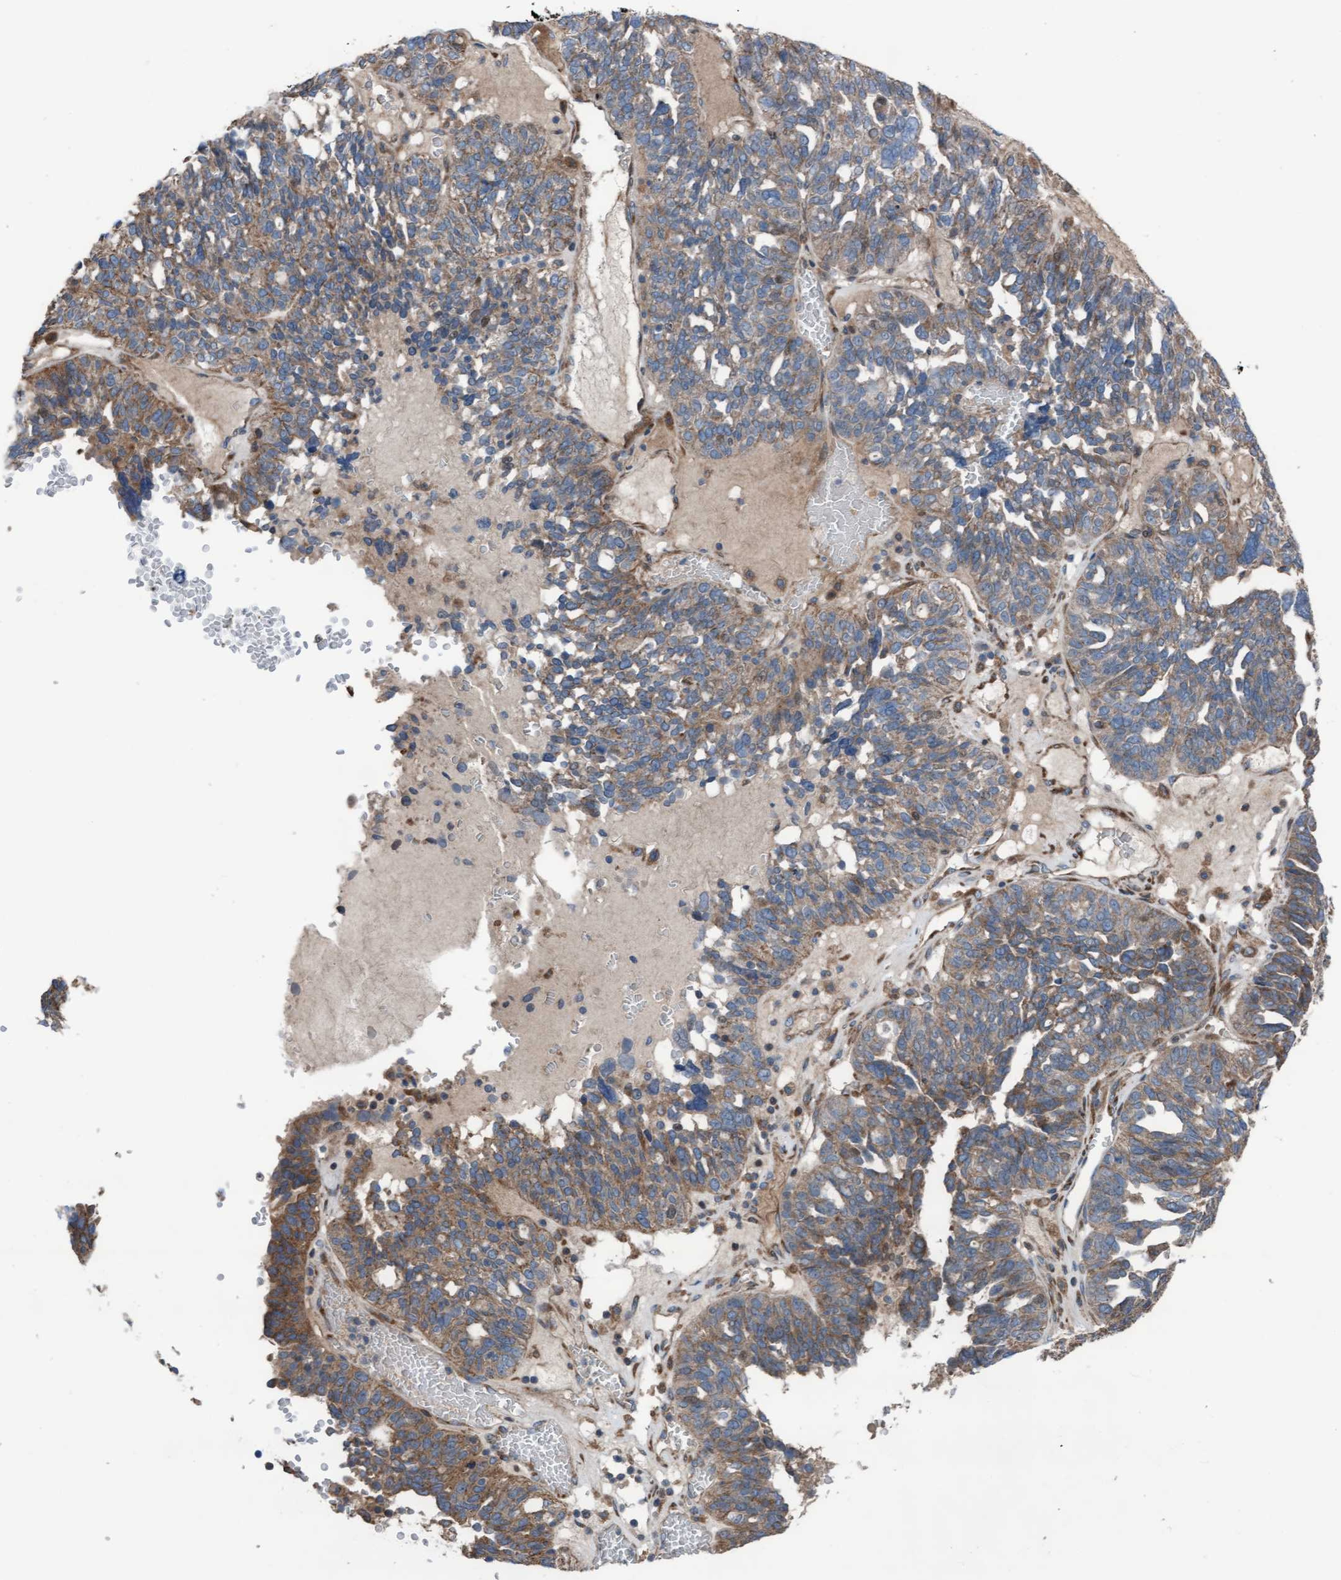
{"staining": {"intensity": "weak", "quantity": ">75%", "location": "cytoplasmic/membranous"}, "tissue": "ovarian cancer", "cell_type": "Tumor cells", "image_type": "cancer", "snomed": [{"axis": "morphology", "description": "Cystadenocarcinoma, serous, NOS"}, {"axis": "topography", "description": "Ovary"}], "caption": "There is low levels of weak cytoplasmic/membranous expression in tumor cells of ovarian cancer, as demonstrated by immunohistochemical staining (brown color).", "gene": "KLHL26", "patient": {"sex": "female", "age": 59}}